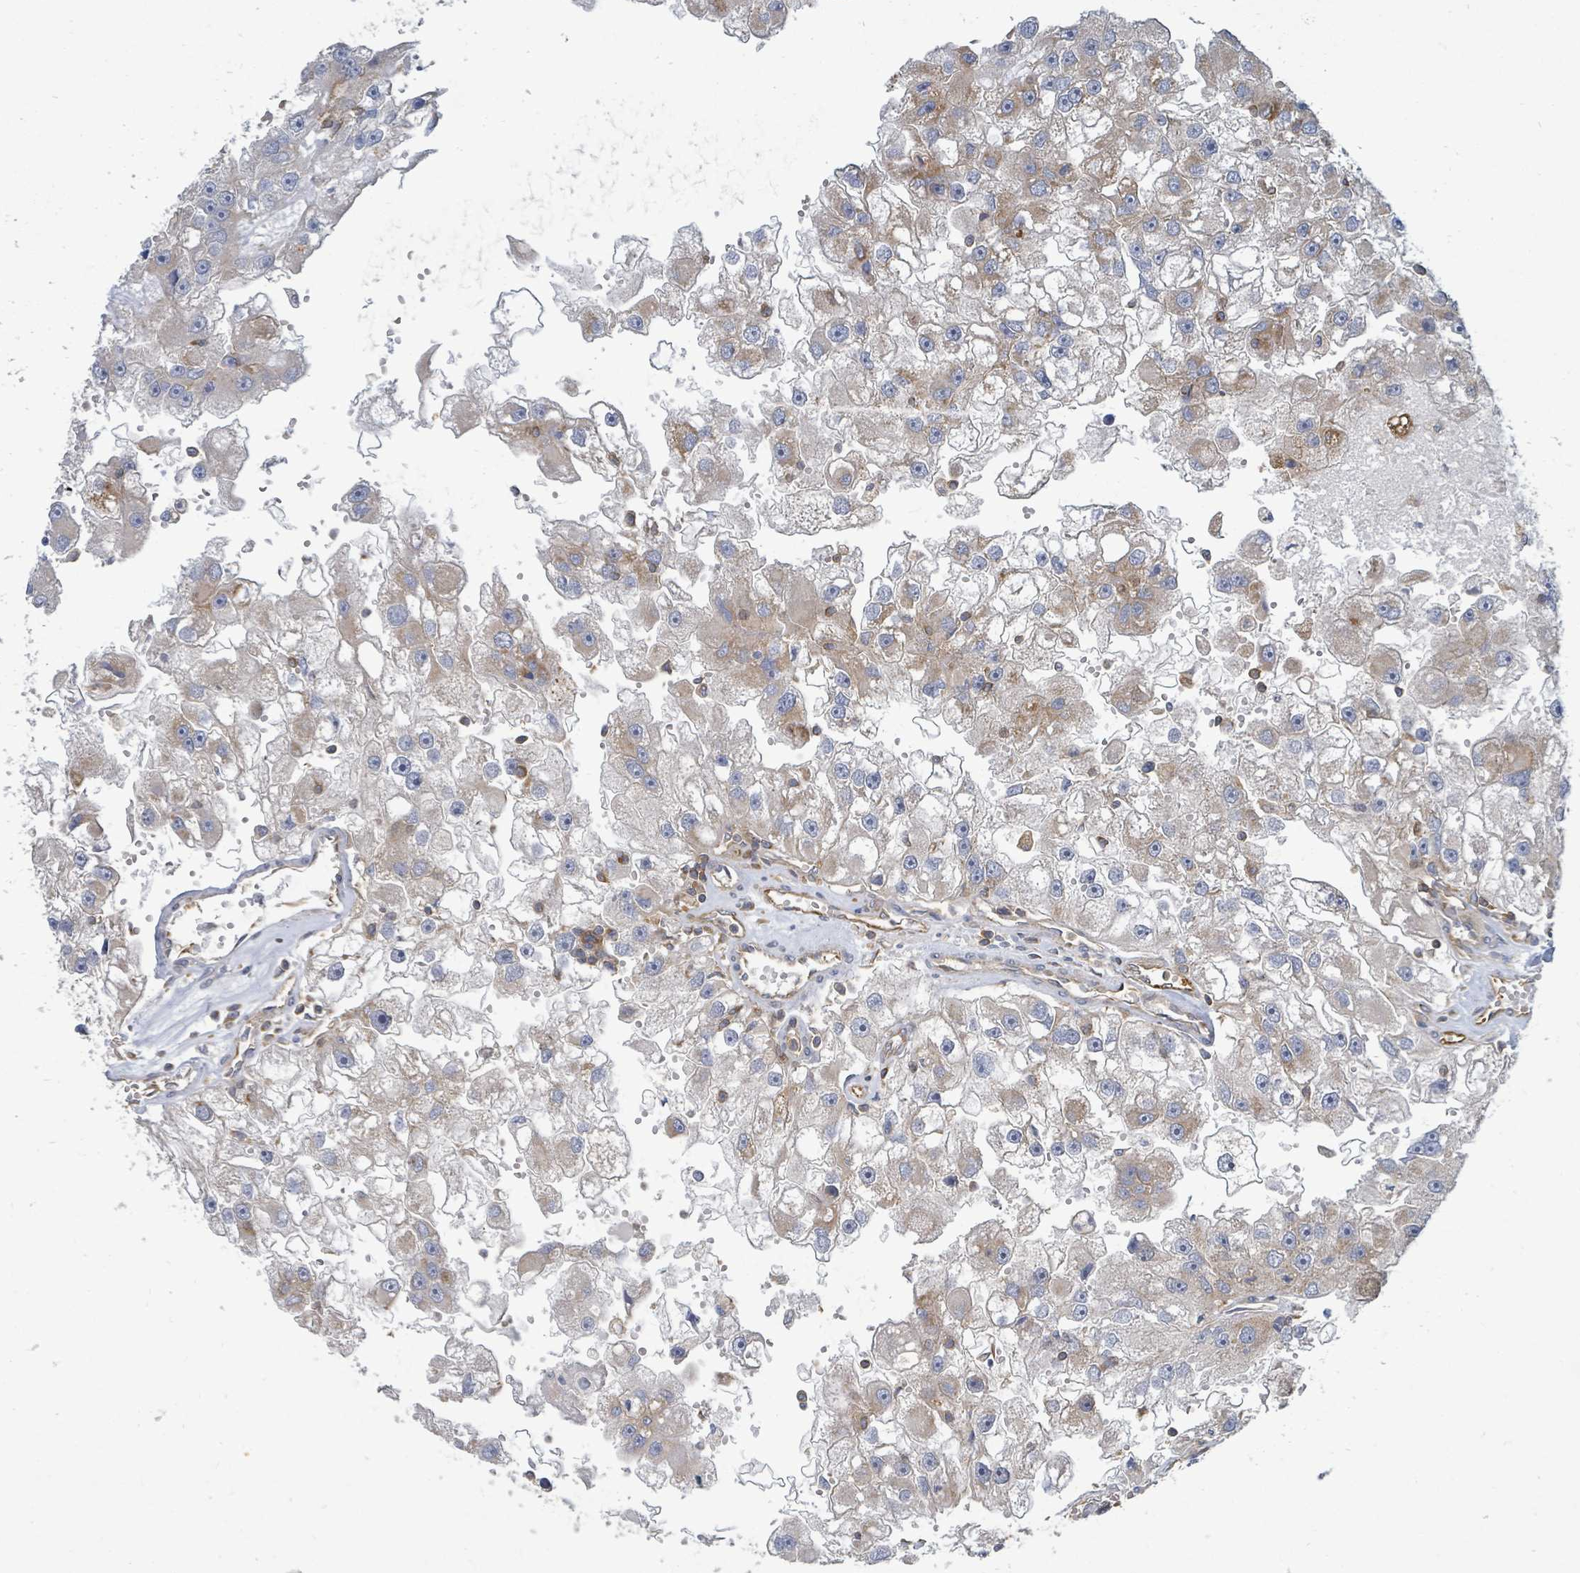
{"staining": {"intensity": "moderate", "quantity": "25%-75%", "location": "cytoplasmic/membranous"}, "tissue": "renal cancer", "cell_type": "Tumor cells", "image_type": "cancer", "snomed": [{"axis": "morphology", "description": "Adenocarcinoma, NOS"}, {"axis": "topography", "description": "Kidney"}], "caption": "Human renal cancer (adenocarcinoma) stained for a protein (brown) shows moderate cytoplasmic/membranous positive staining in about 25%-75% of tumor cells.", "gene": "BOLA2B", "patient": {"sex": "male", "age": 63}}